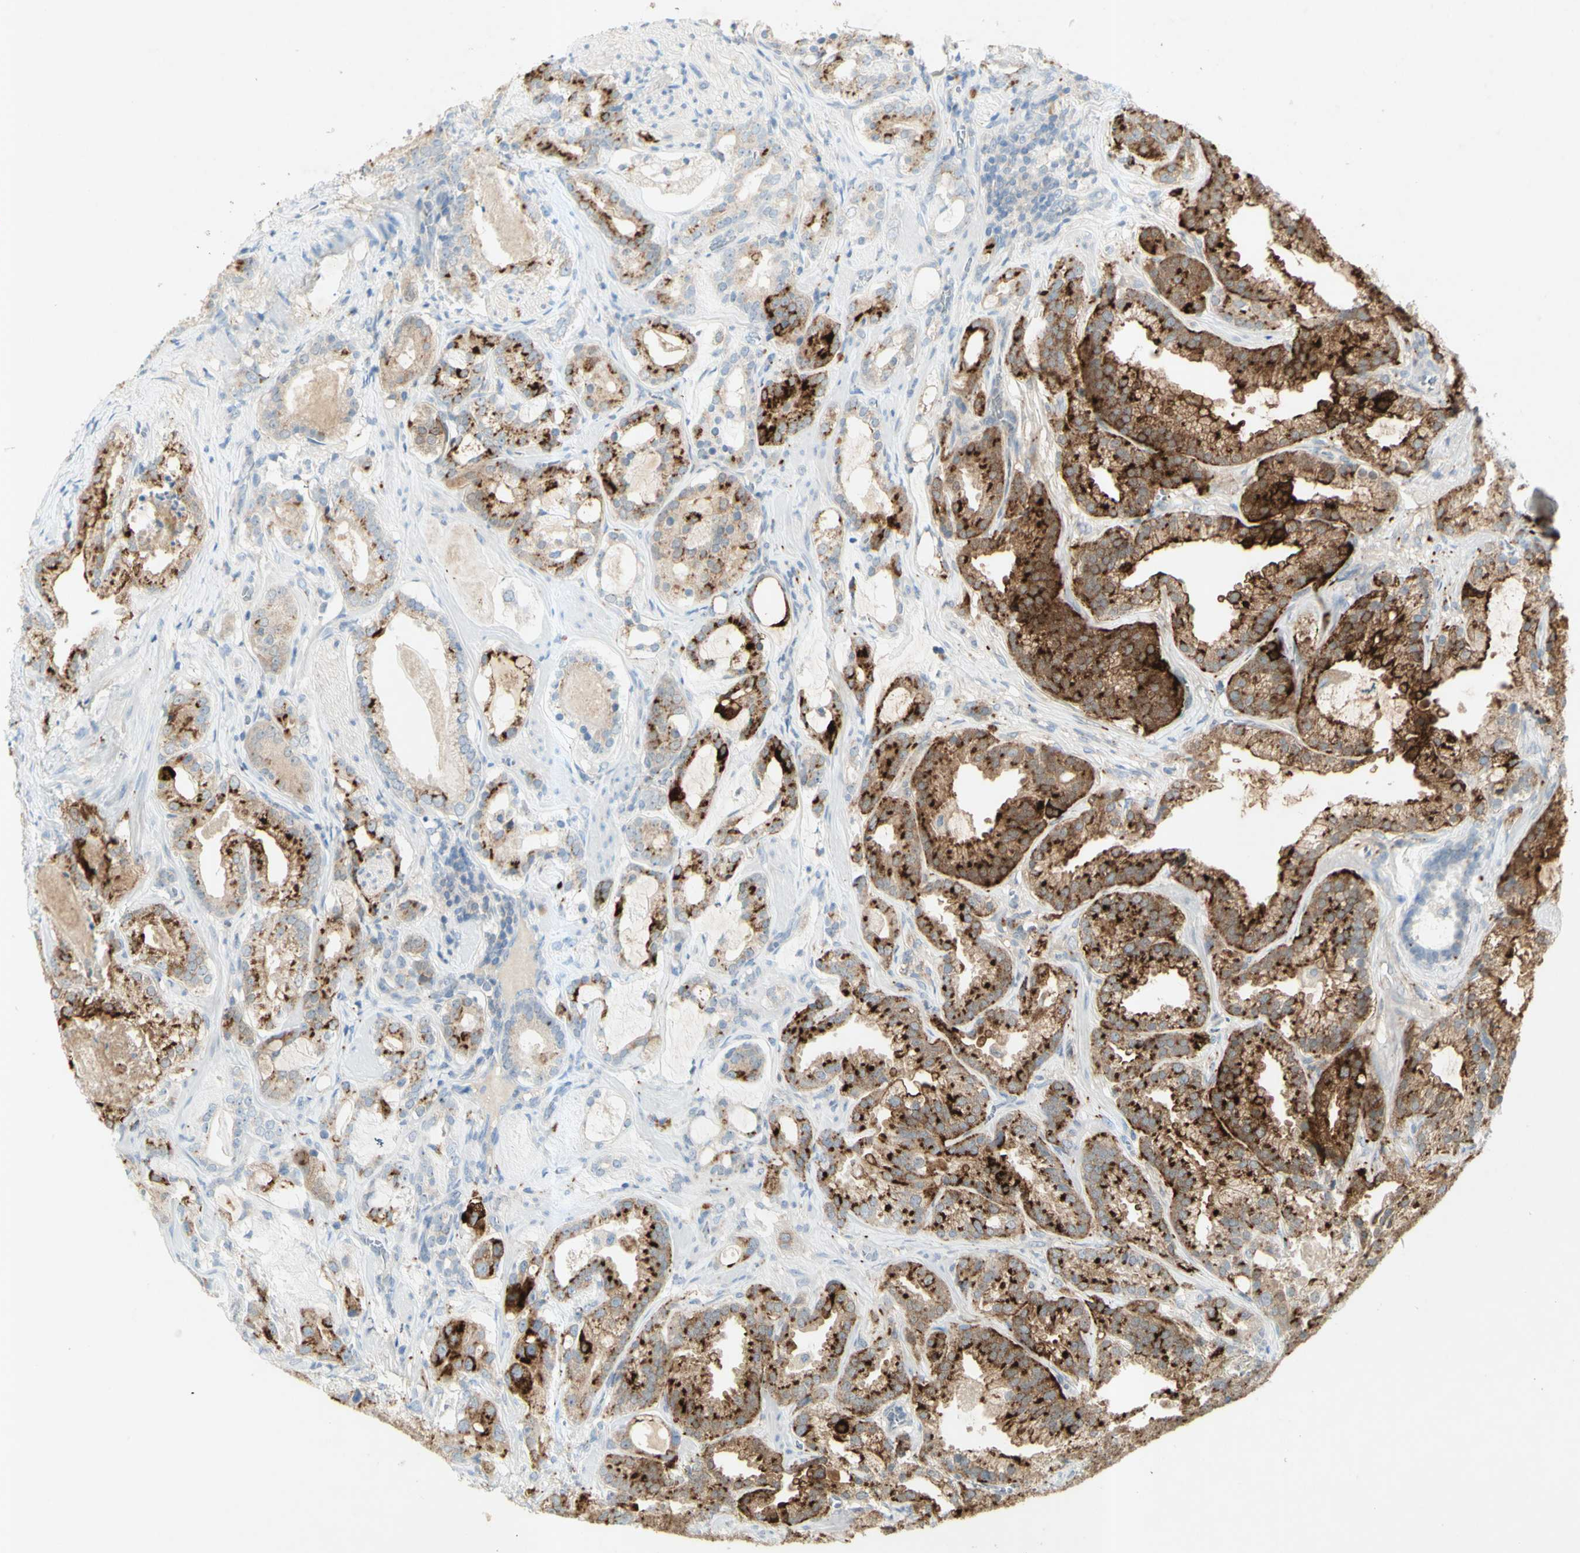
{"staining": {"intensity": "strong", "quantity": ">75%", "location": "cytoplasmic/membranous"}, "tissue": "prostate cancer", "cell_type": "Tumor cells", "image_type": "cancer", "snomed": [{"axis": "morphology", "description": "Adenocarcinoma, Low grade"}, {"axis": "topography", "description": "Prostate"}], "caption": "Prostate cancer stained with a protein marker shows strong staining in tumor cells.", "gene": "GDF15", "patient": {"sex": "male", "age": 59}}